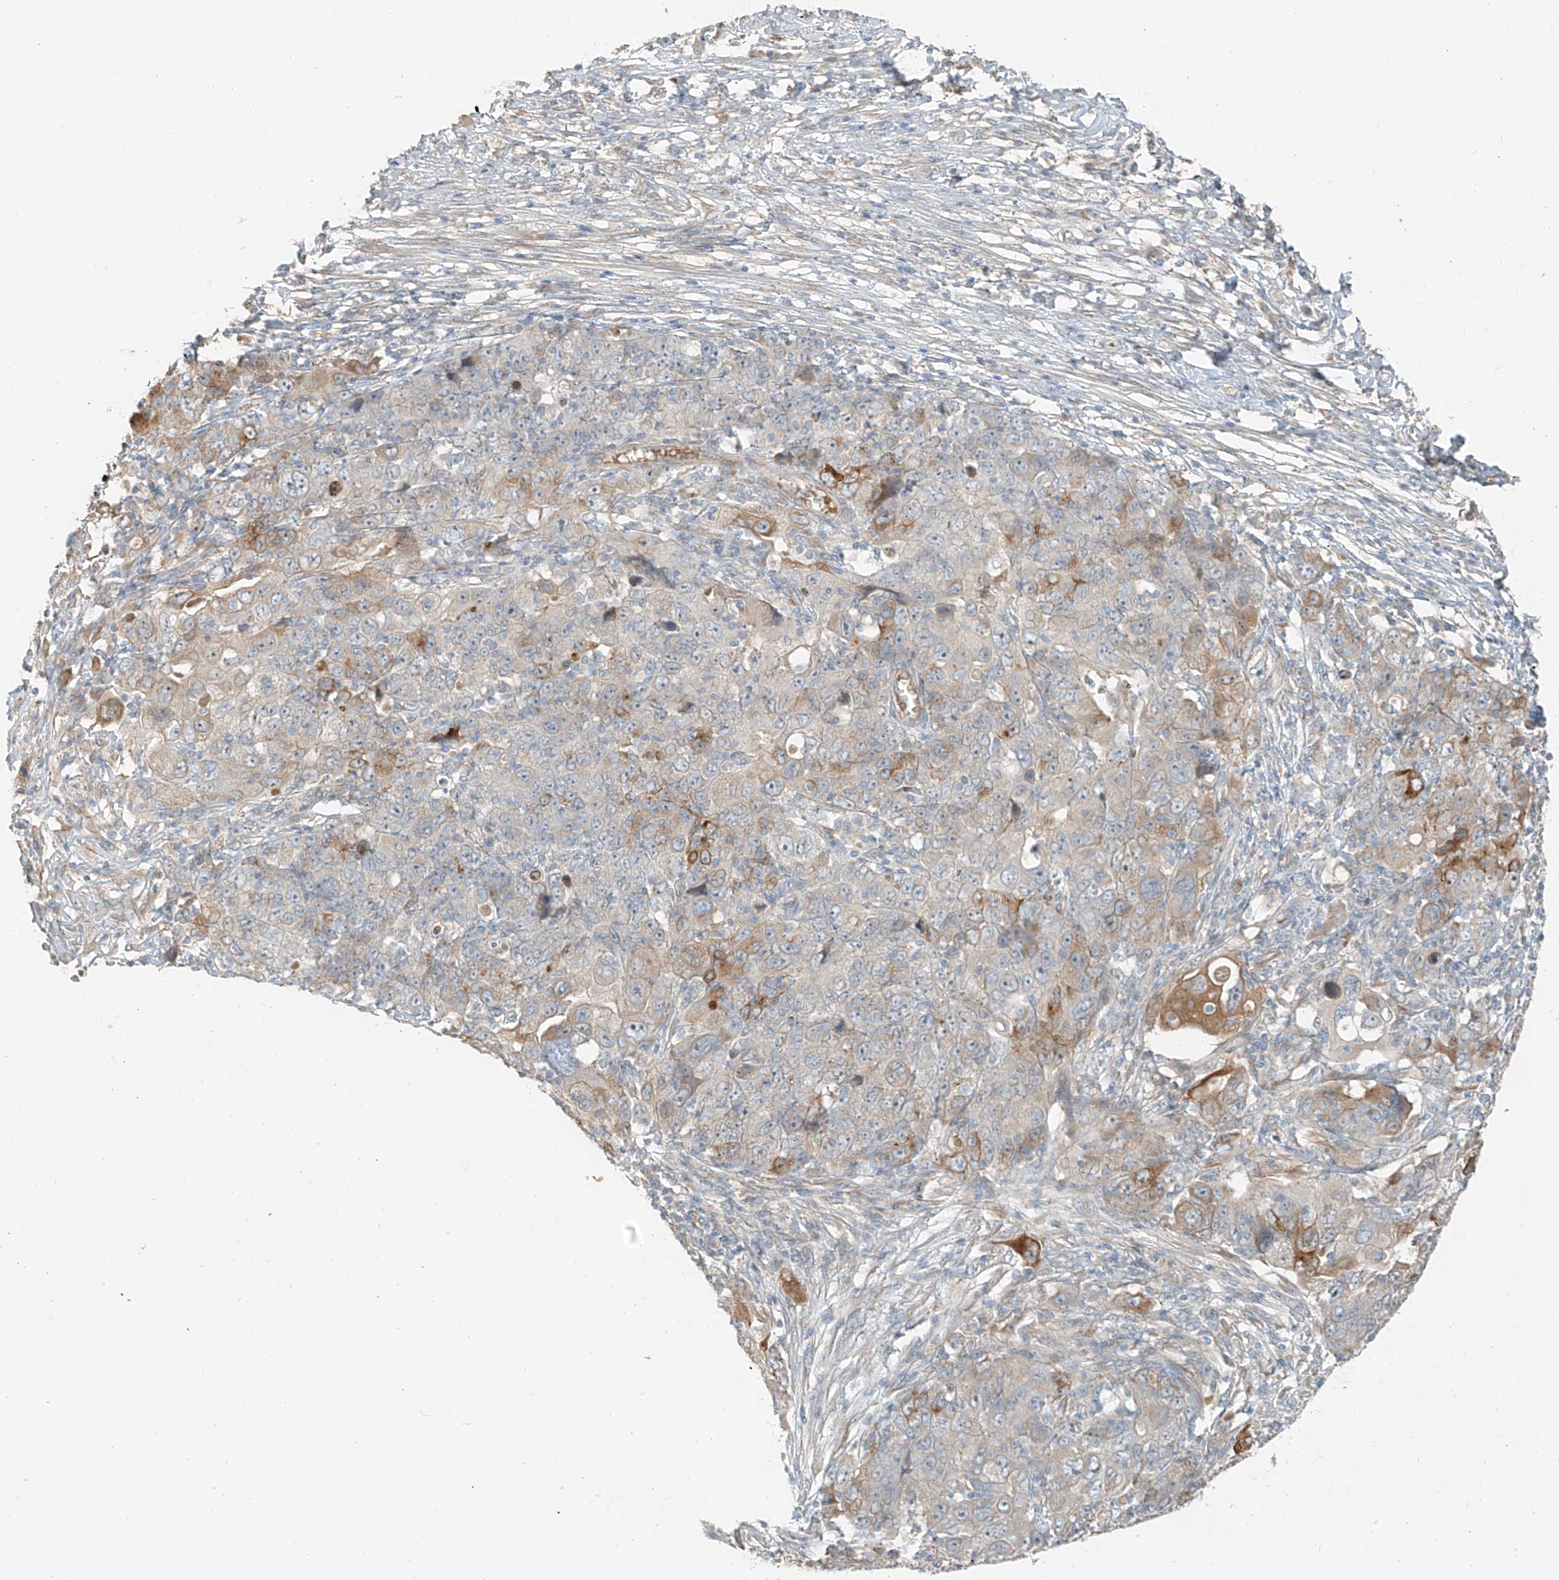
{"staining": {"intensity": "moderate", "quantity": "<25%", "location": "cytoplasmic/membranous"}, "tissue": "ovarian cancer", "cell_type": "Tumor cells", "image_type": "cancer", "snomed": [{"axis": "morphology", "description": "Carcinoma, endometroid"}, {"axis": "topography", "description": "Ovary"}], "caption": "Moderate cytoplasmic/membranous positivity for a protein is identified in approximately <25% of tumor cells of ovarian cancer using immunohistochemistry (IHC).", "gene": "FSTL1", "patient": {"sex": "female", "age": 42}}